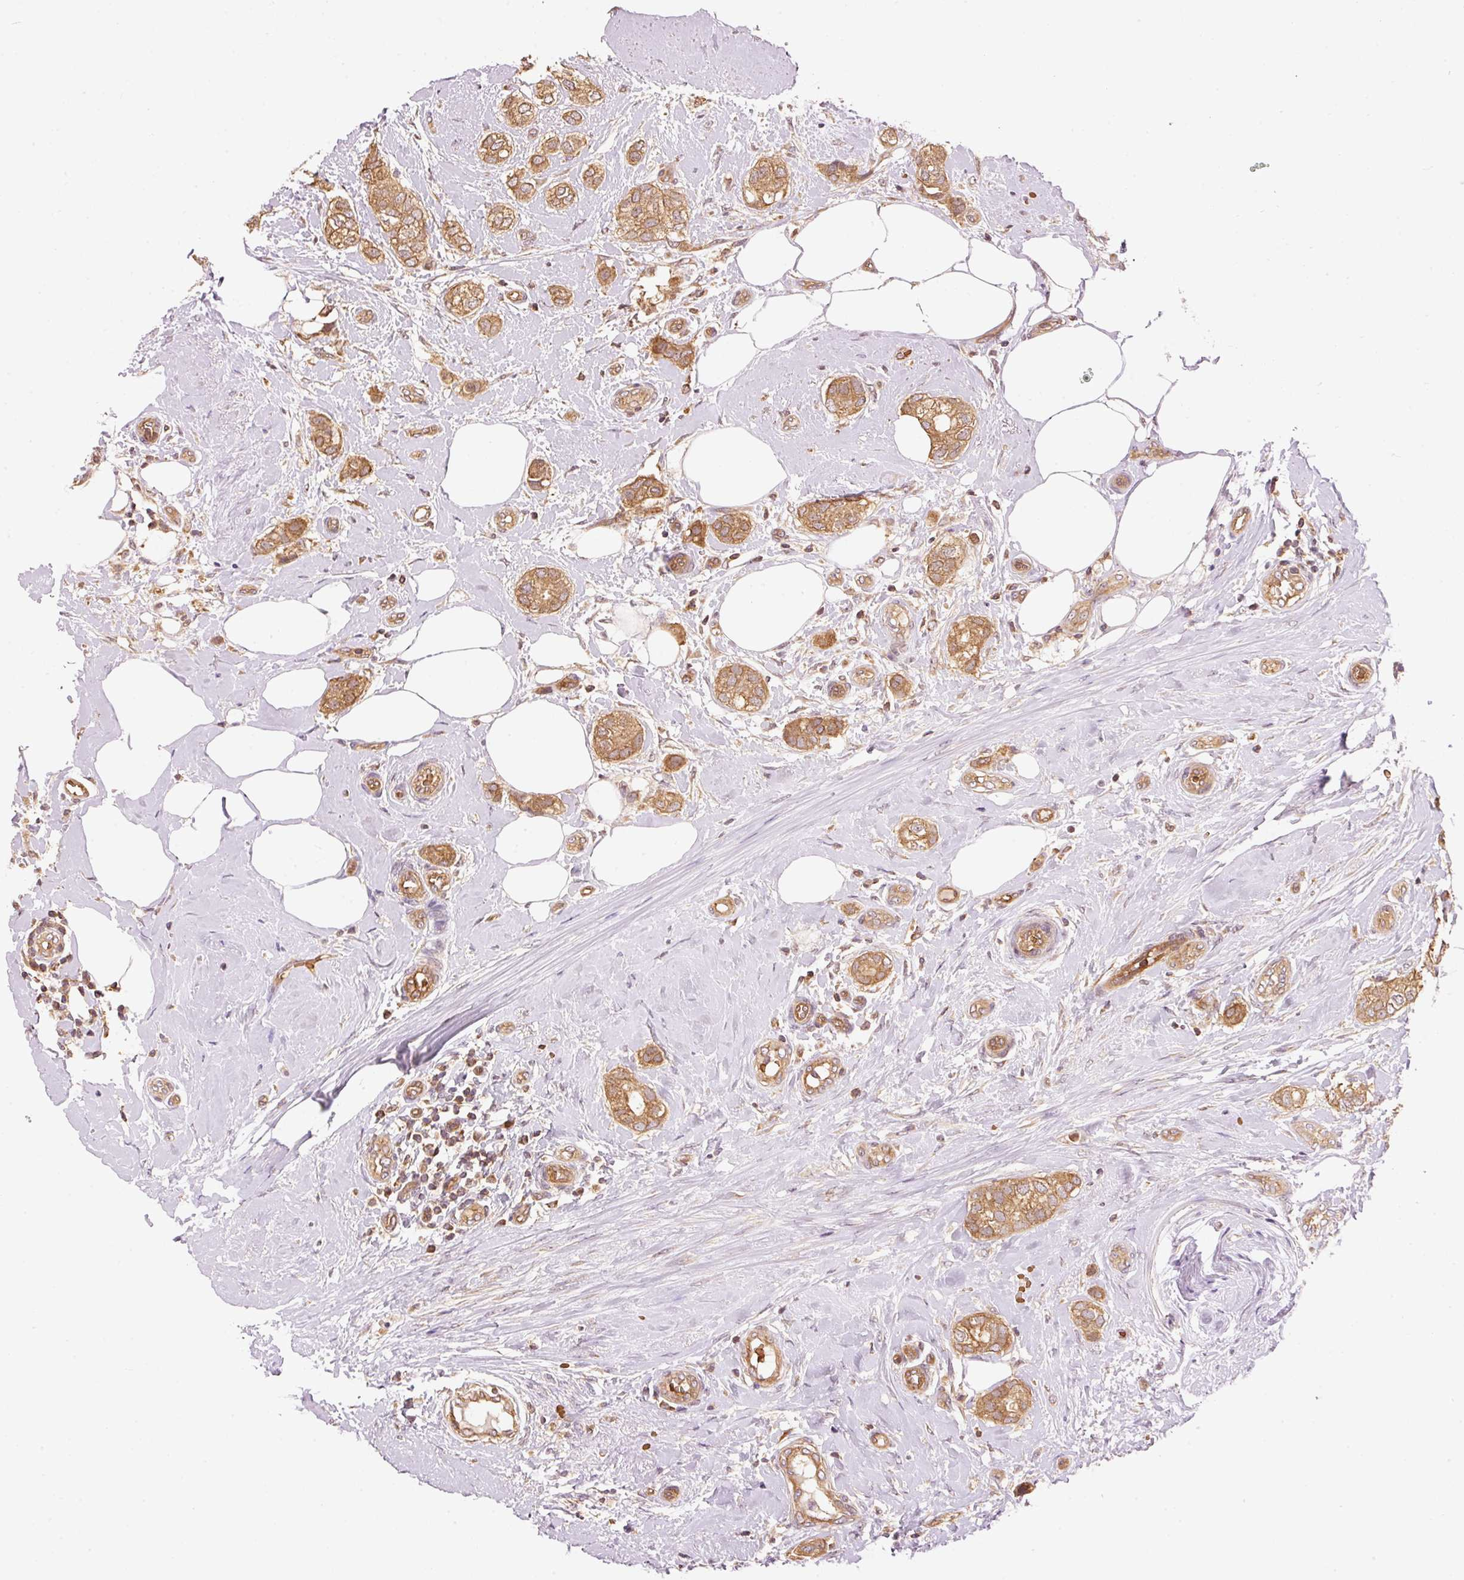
{"staining": {"intensity": "moderate", "quantity": ">75%", "location": "cytoplasmic/membranous"}, "tissue": "breast cancer", "cell_type": "Tumor cells", "image_type": "cancer", "snomed": [{"axis": "morphology", "description": "Duct carcinoma"}, {"axis": "topography", "description": "Breast"}], "caption": "Immunohistochemical staining of human breast cancer exhibits moderate cytoplasmic/membranous protein positivity in approximately >75% of tumor cells.", "gene": "ADCY4", "patient": {"sex": "female", "age": 73}}